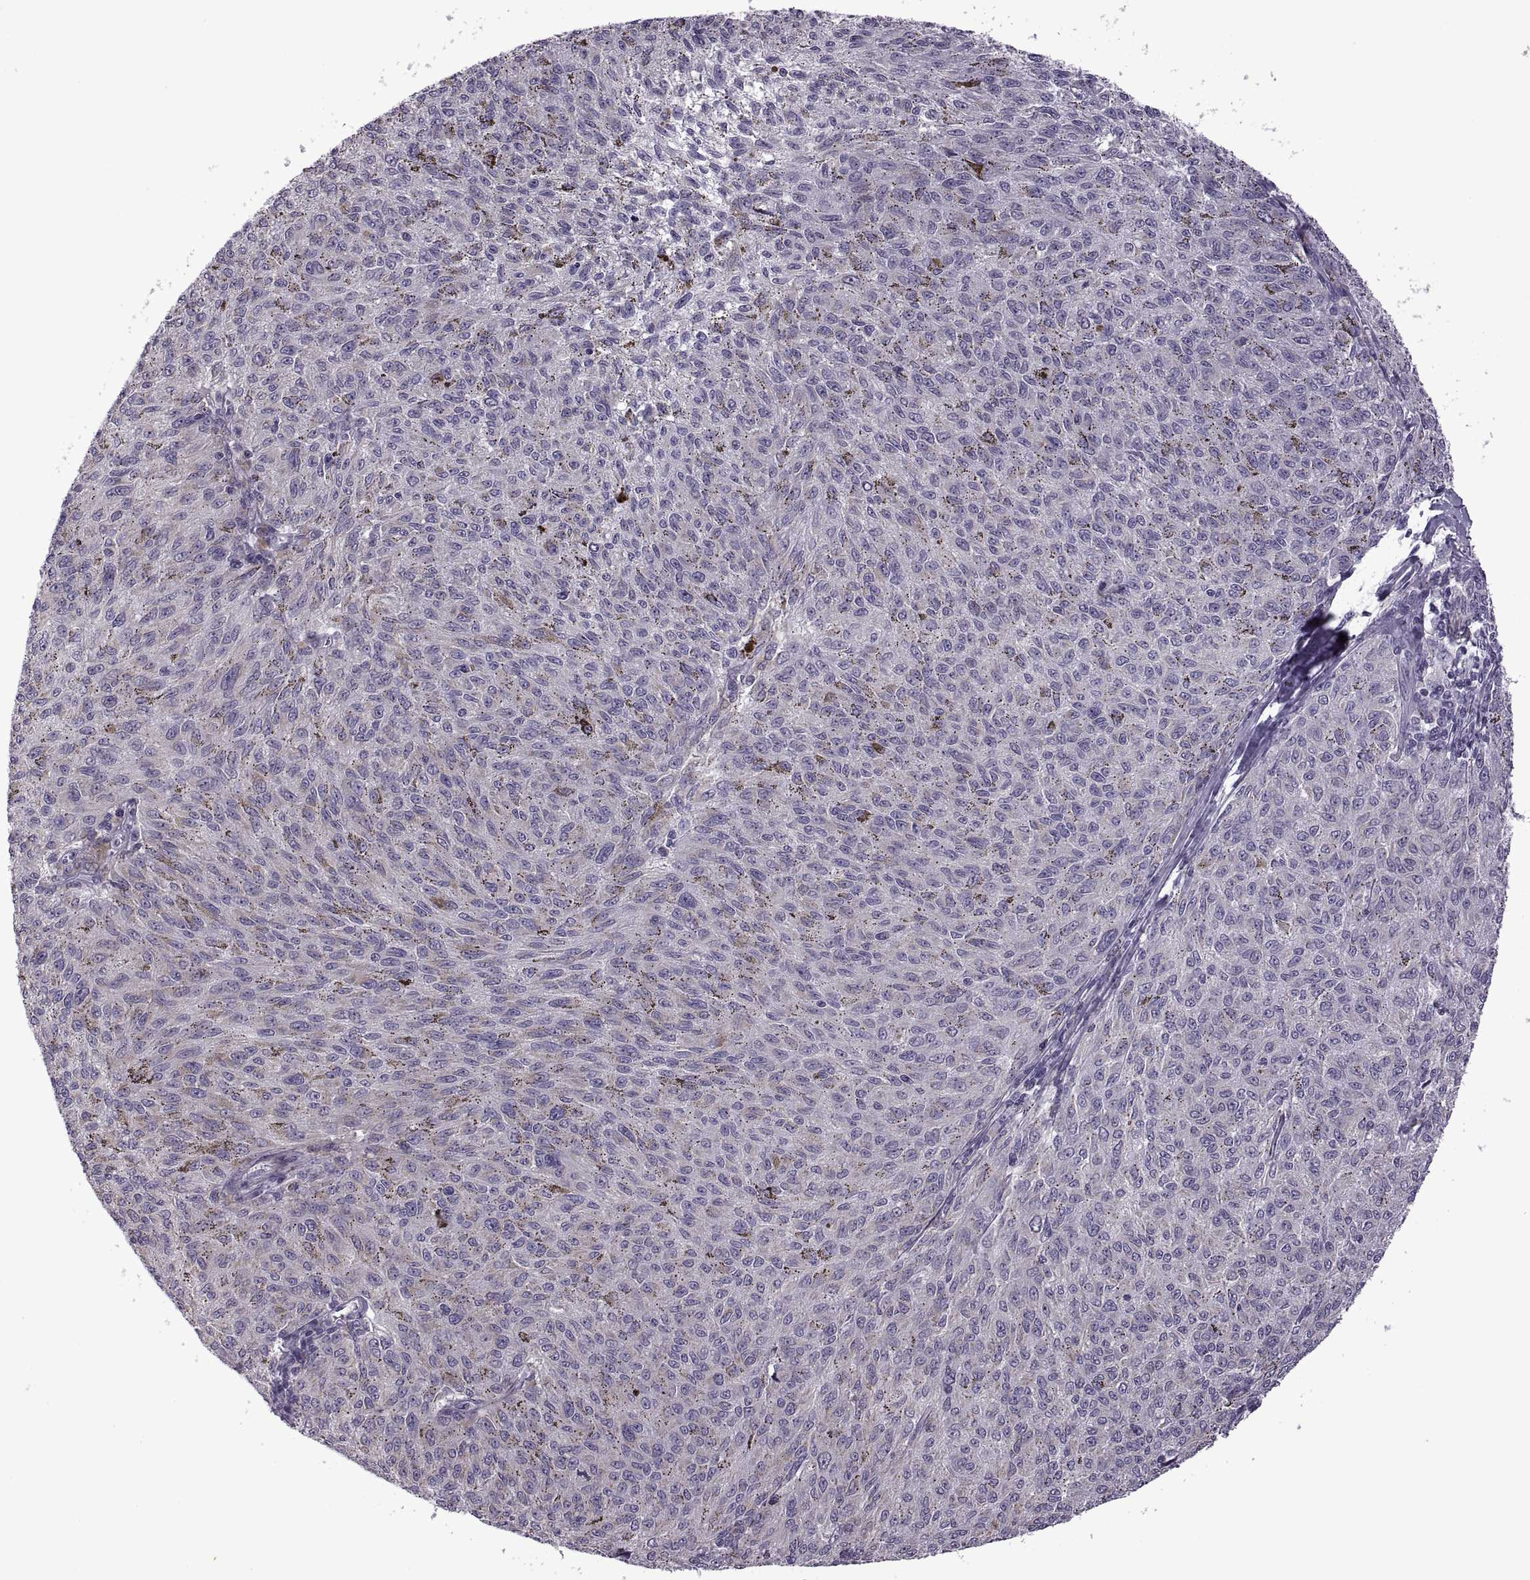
{"staining": {"intensity": "negative", "quantity": "none", "location": "none"}, "tissue": "melanoma", "cell_type": "Tumor cells", "image_type": "cancer", "snomed": [{"axis": "morphology", "description": "Malignant melanoma, NOS"}, {"axis": "topography", "description": "Skin"}], "caption": "Micrograph shows no protein expression in tumor cells of melanoma tissue. (DAB (3,3'-diaminobenzidine) immunohistochemistry (IHC) with hematoxylin counter stain).", "gene": "RIPK4", "patient": {"sex": "female", "age": 72}}